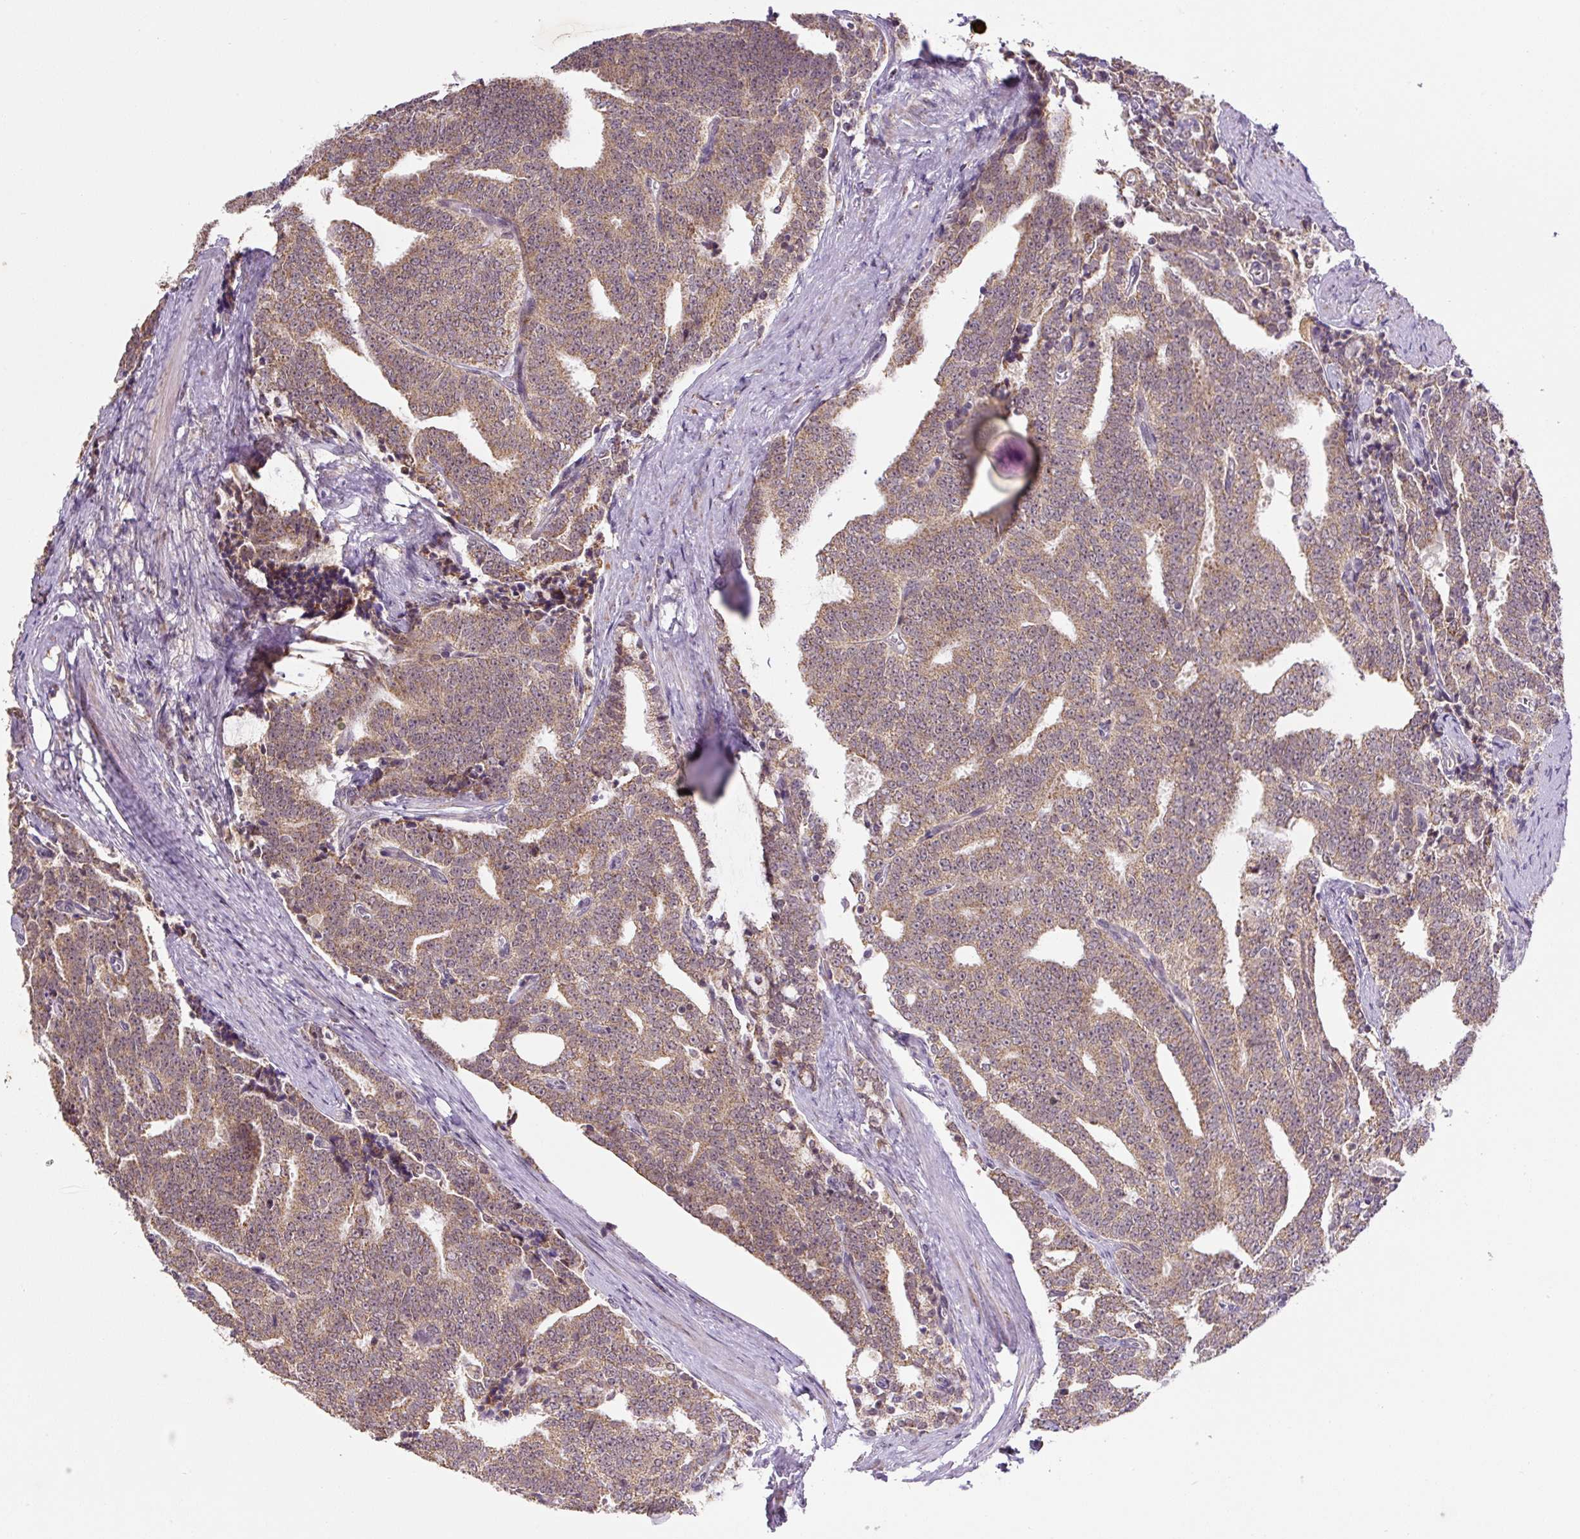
{"staining": {"intensity": "moderate", "quantity": ">75%", "location": "cytoplasmic/membranous"}, "tissue": "prostate cancer", "cell_type": "Tumor cells", "image_type": "cancer", "snomed": [{"axis": "morphology", "description": "Adenocarcinoma, High grade"}, {"axis": "topography", "description": "Prostate and seminal vesicle, NOS"}], "caption": "Human high-grade adenocarcinoma (prostate) stained for a protein (brown) shows moderate cytoplasmic/membranous positive expression in approximately >75% of tumor cells.", "gene": "MFSD9", "patient": {"sex": "male", "age": 67}}